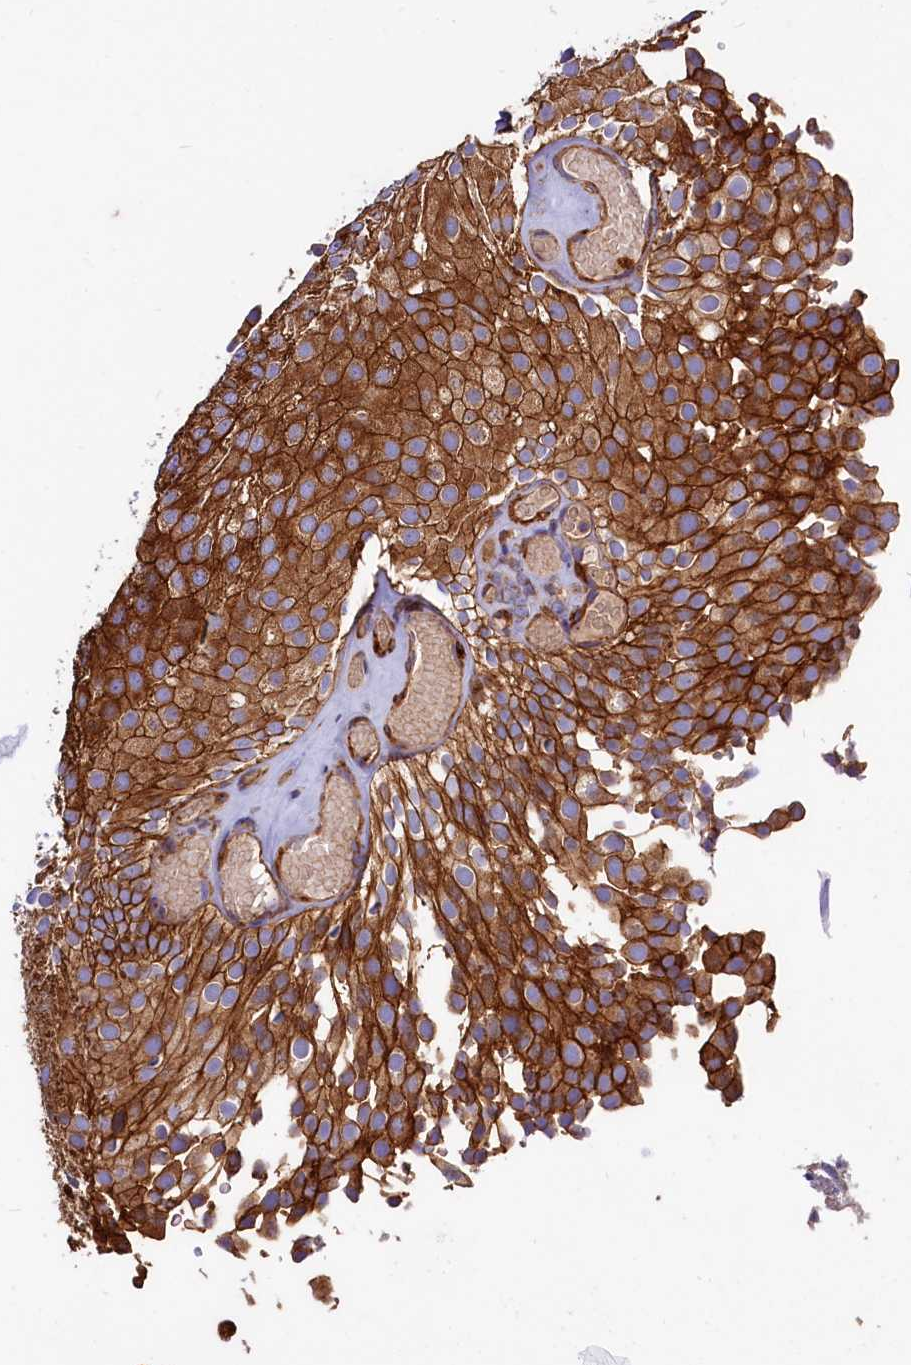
{"staining": {"intensity": "strong", "quantity": ">75%", "location": "cytoplasmic/membranous"}, "tissue": "urothelial cancer", "cell_type": "Tumor cells", "image_type": "cancer", "snomed": [{"axis": "morphology", "description": "Urothelial carcinoma, Low grade"}, {"axis": "topography", "description": "Urinary bladder"}], "caption": "Strong cytoplasmic/membranous positivity for a protein is present in approximately >75% of tumor cells of urothelial cancer using immunohistochemistry.", "gene": "ANO6", "patient": {"sex": "male", "age": 78}}